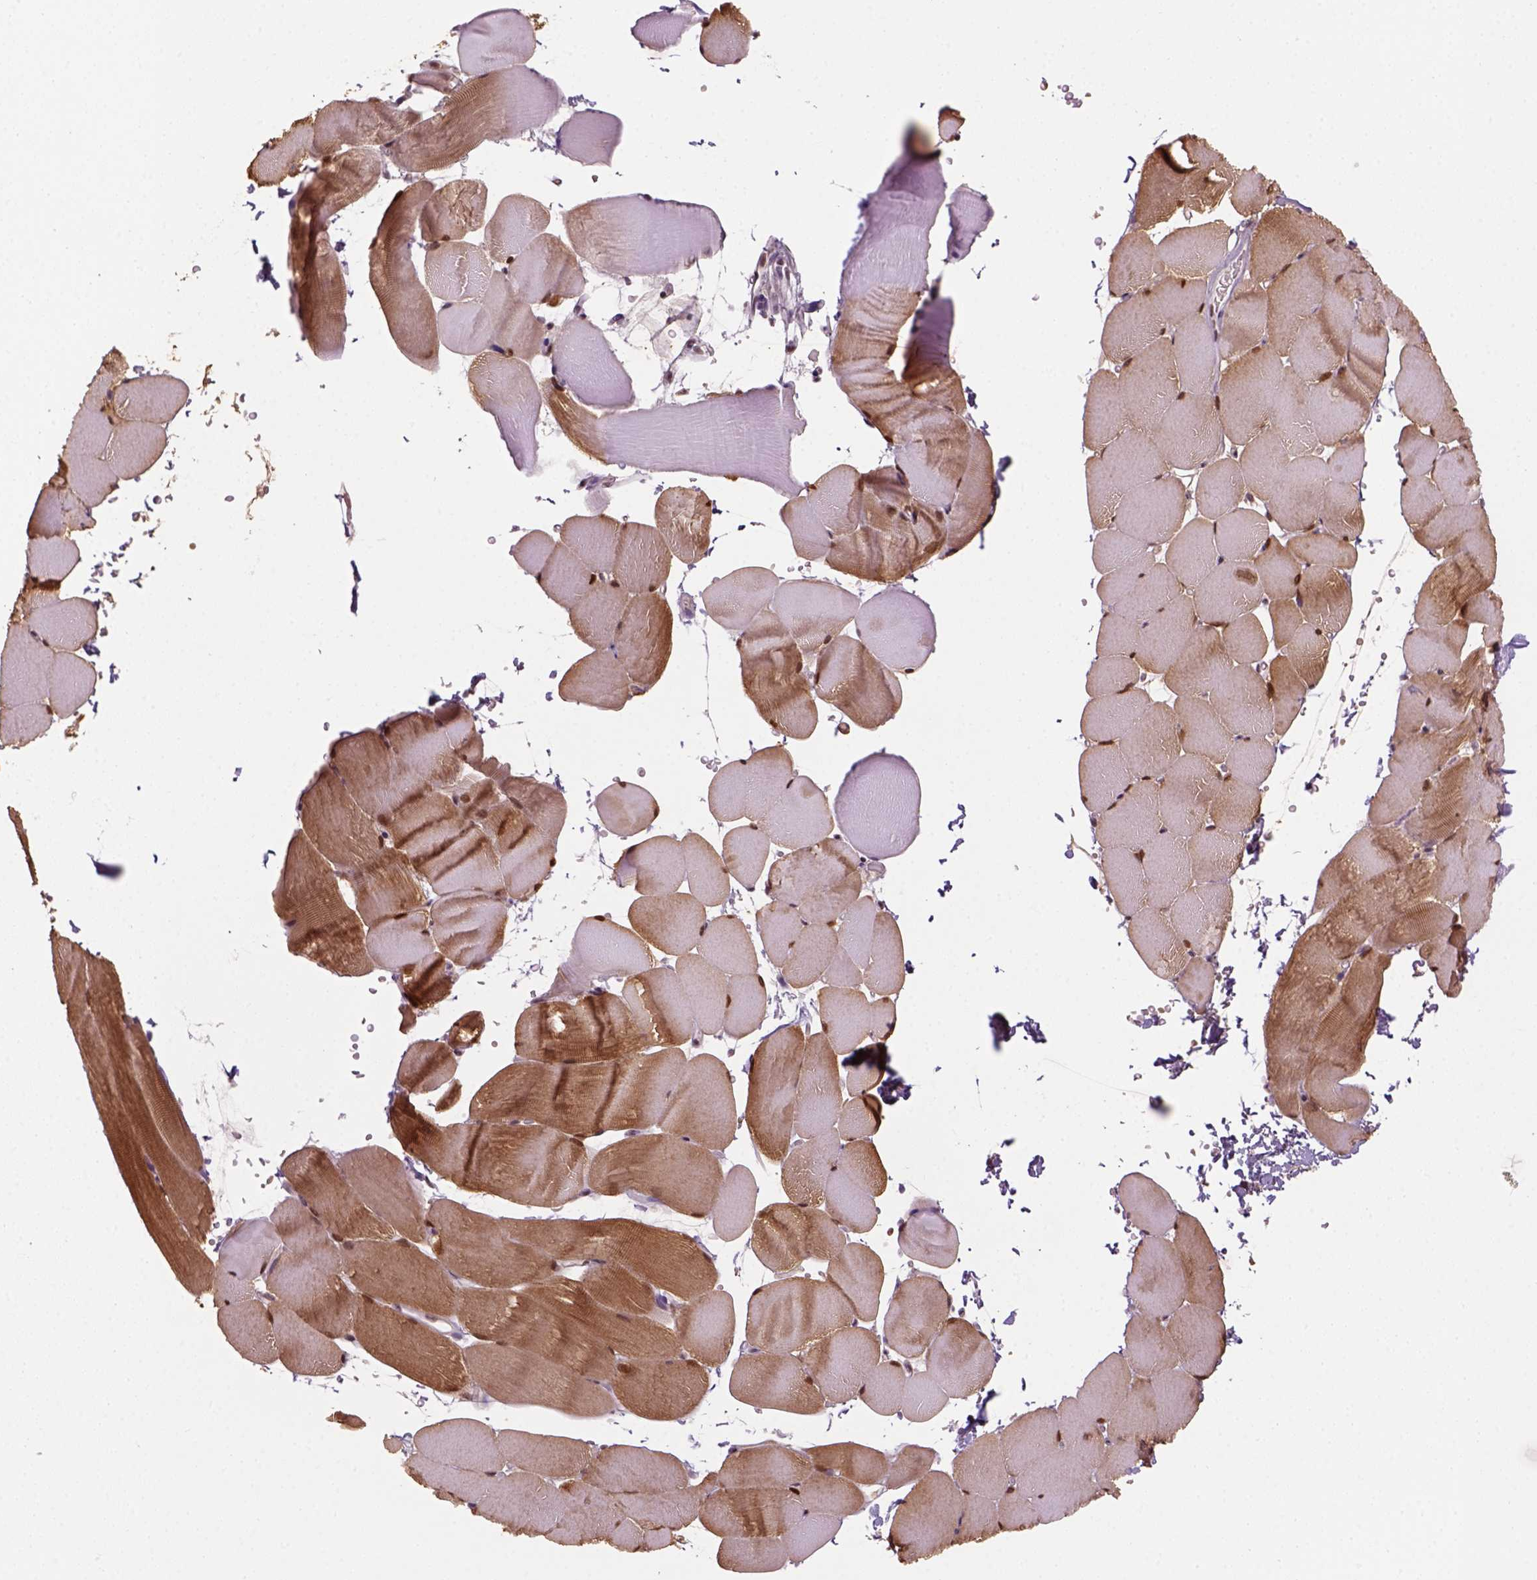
{"staining": {"intensity": "moderate", "quantity": ">75%", "location": "cytoplasmic/membranous,nuclear"}, "tissue": "skeletal muscle", "cell_type": "Myocytes", "image_type": "normal", "snomed": [{"axis": "morphology", "description": "Normal tissue, NOS"}, {"axis": "topography", "description": "Skeletal muscle"}], "caption": "Immunohistochemical staining of normal human skeletal muscle displays >75% levels of moderate cytoplasmic/membranous,nuclear protein positivity in about >75% of myocytes.", "gene": "GOT1", "patient": {"sex": "female", "age": 37}}